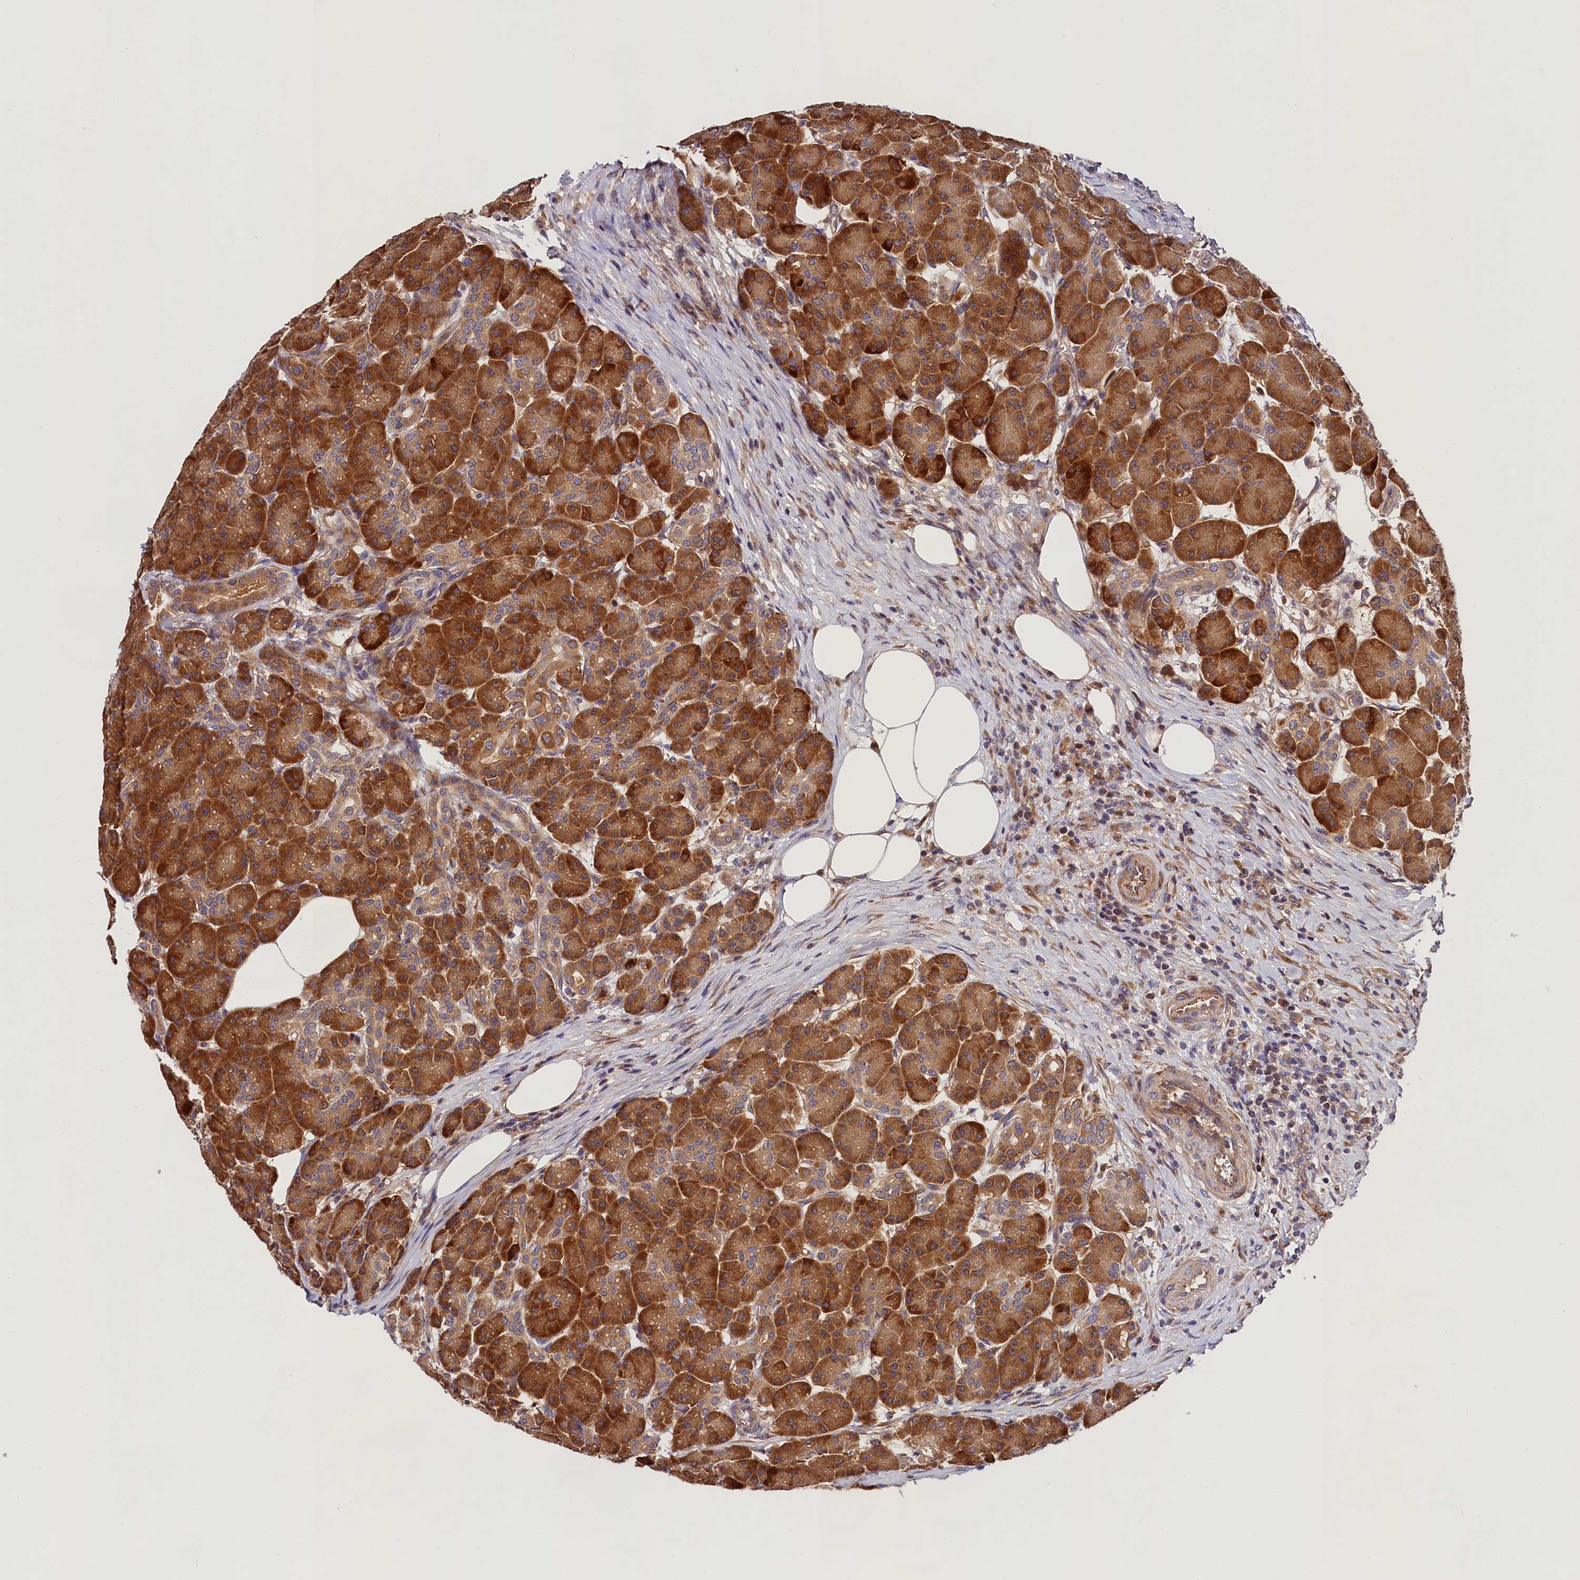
{"staining": {"intensity": "strong", "quantity": ">75%", "location": "cytoplasmic/membranous"}, "tissue": "pancreas", "cell_type": "Exocrine glandular cells", "image_type": "normal", "snomed": [{"axis": "morphology", "description": "Normal tissue, NOS"}, {"axis": "topography", "description": "Pancreas"}], "caption": "Pancreas stained with immunohistochemistry (IHC) shows strong cytoplasmic/membranous positivity in approximately >75% of exocrine glandular cells. The staining is performed using DAB (3,3'-diaminobenzidine) brown chromogen to label protein expression. The nuclei are counter-stained blue using hematoxylin.", "gene": "SPG11", "patient": {"sex": "male", "age": 63}}